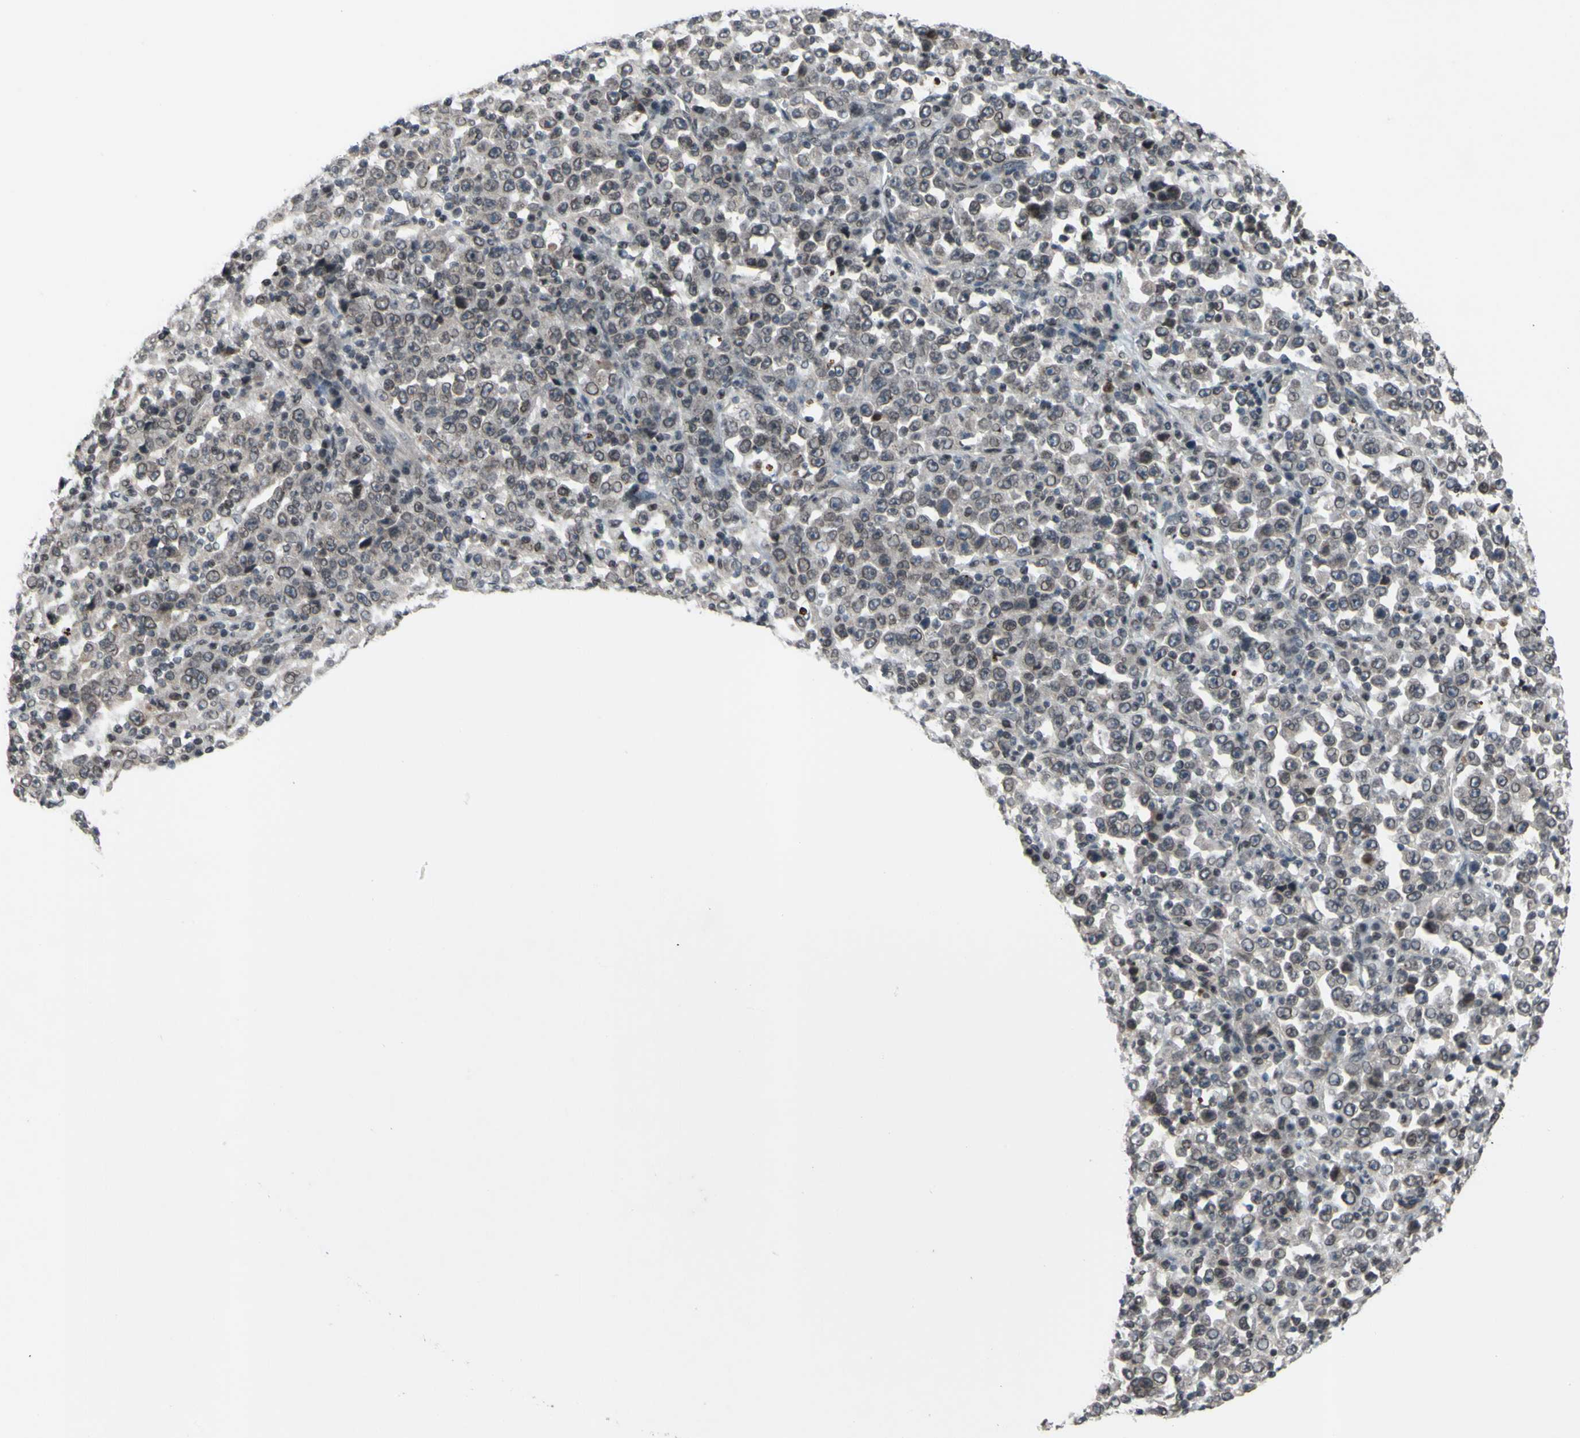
{"staining": {"intensity": "negative", "quantity": "none", "location": "none"}, "tissue": "stomach cancer", "cell_type": "Tumor cells", "image_type": "cancer", "snomed": [{"axis": "morphology", "description": "Normal tissue, NOS"}, {"axis": "morphology", "description": "Adenocarcinoma, NOS"}, {"axis": "topography", "description": "Stomach, upper"}, {"axis": "topography", "description": "Stomach"}], "caption": "Immunohistochemistry of stomach adenocarcinoma exhibits no staining in tumor cells.", "gene": "XPO1", "patient": {"sex": "male", "age": 59}}